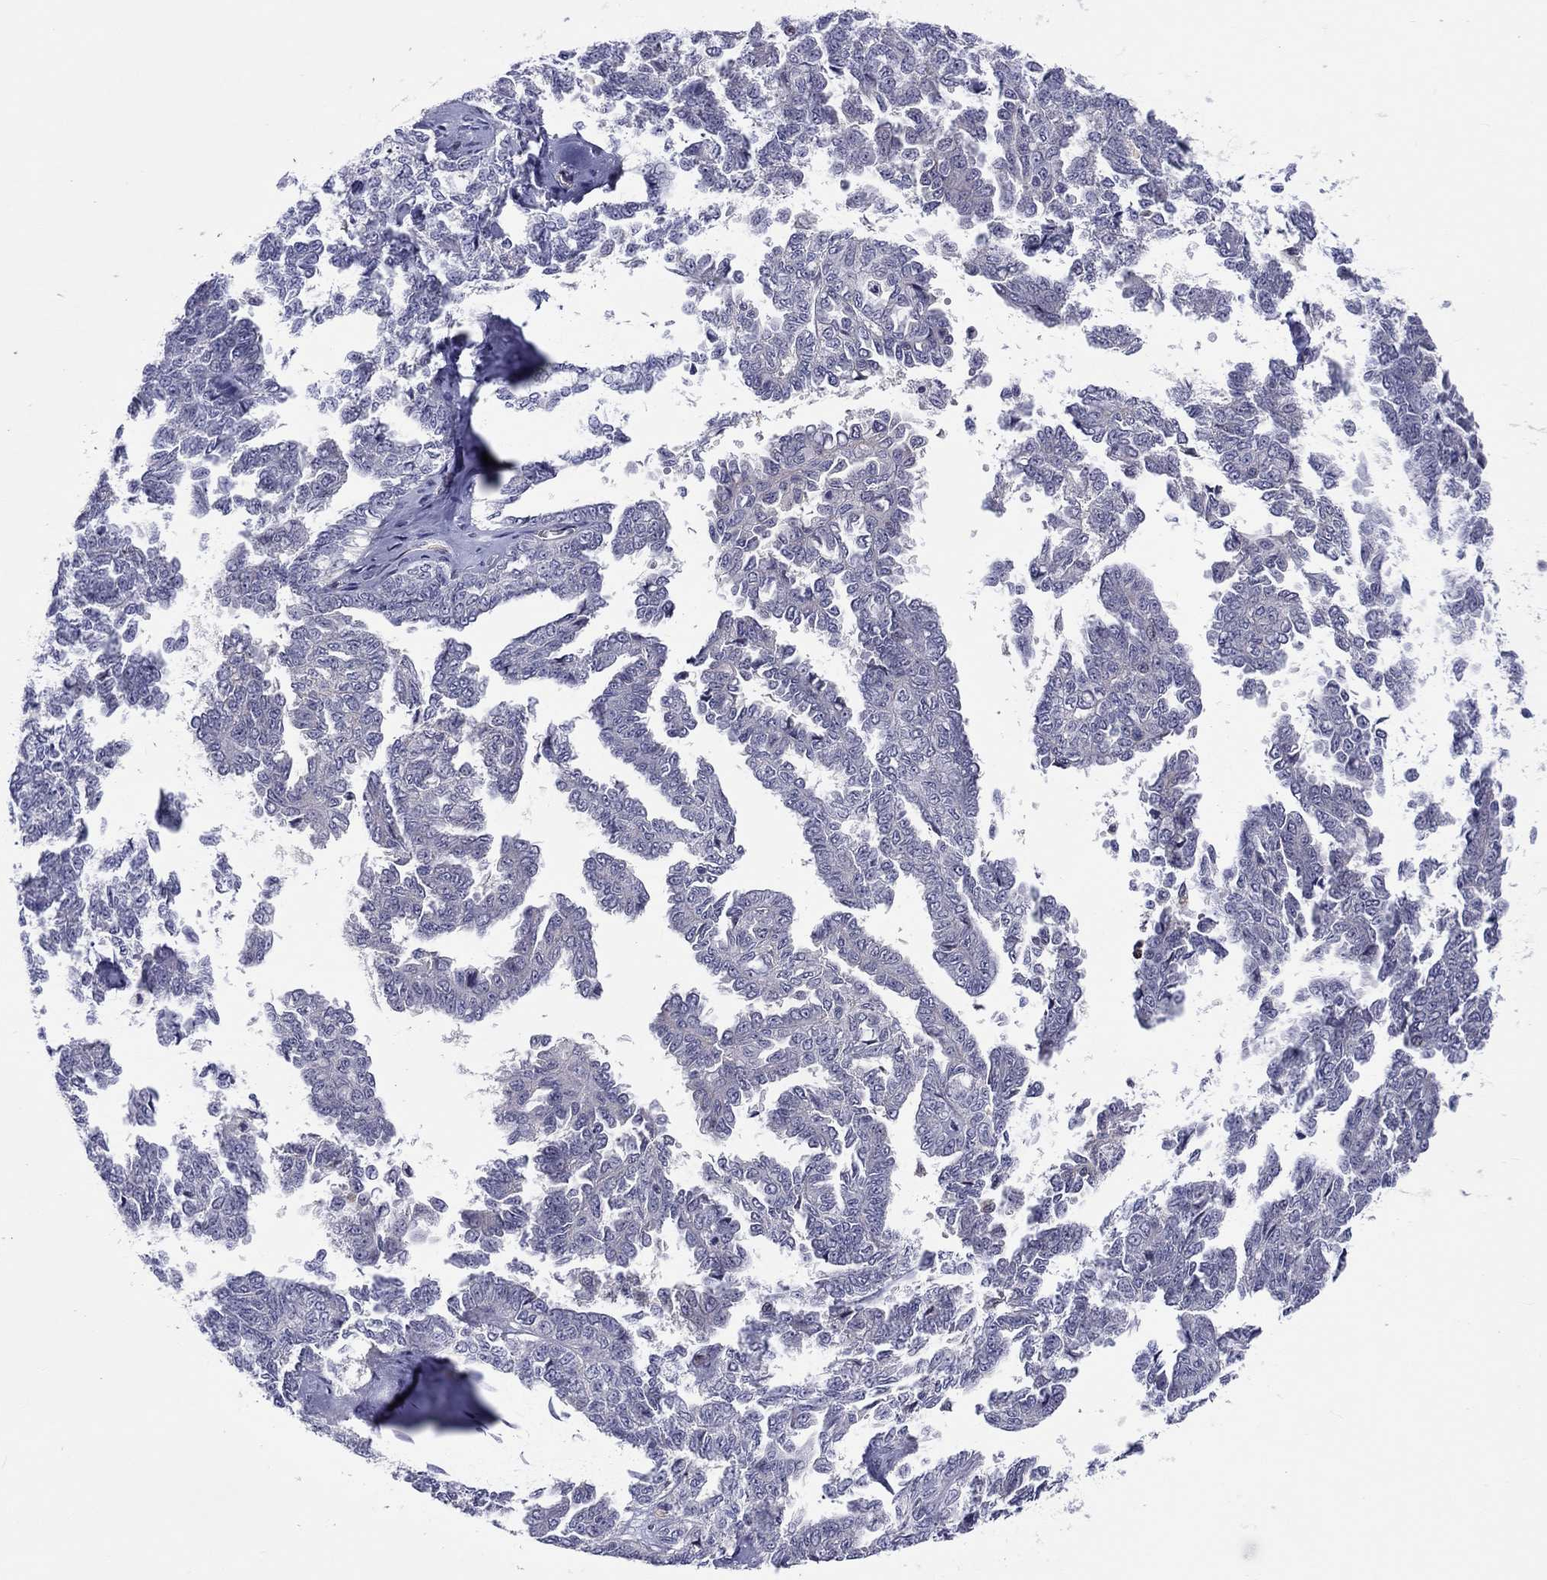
{"staining": {"intensity": "negative", "quantity": "none", "location": "none"}, "tissue": "ovarian cancer", "cell_type": "Tumor cells", "image_type": "cancer", "snomed": [{"axis": "morphology", "description": "Cystadenocarcinoma, serous, NOS"}, {"axis": "topography", "description": "Ovary"}], "caption": "Ovarian serous cystadenocarcinoma stained for a protein using IHC exhibits no staining tumor cells.", "gene": "ABCG4", "patient": {"sex": "female", "age": 71}}